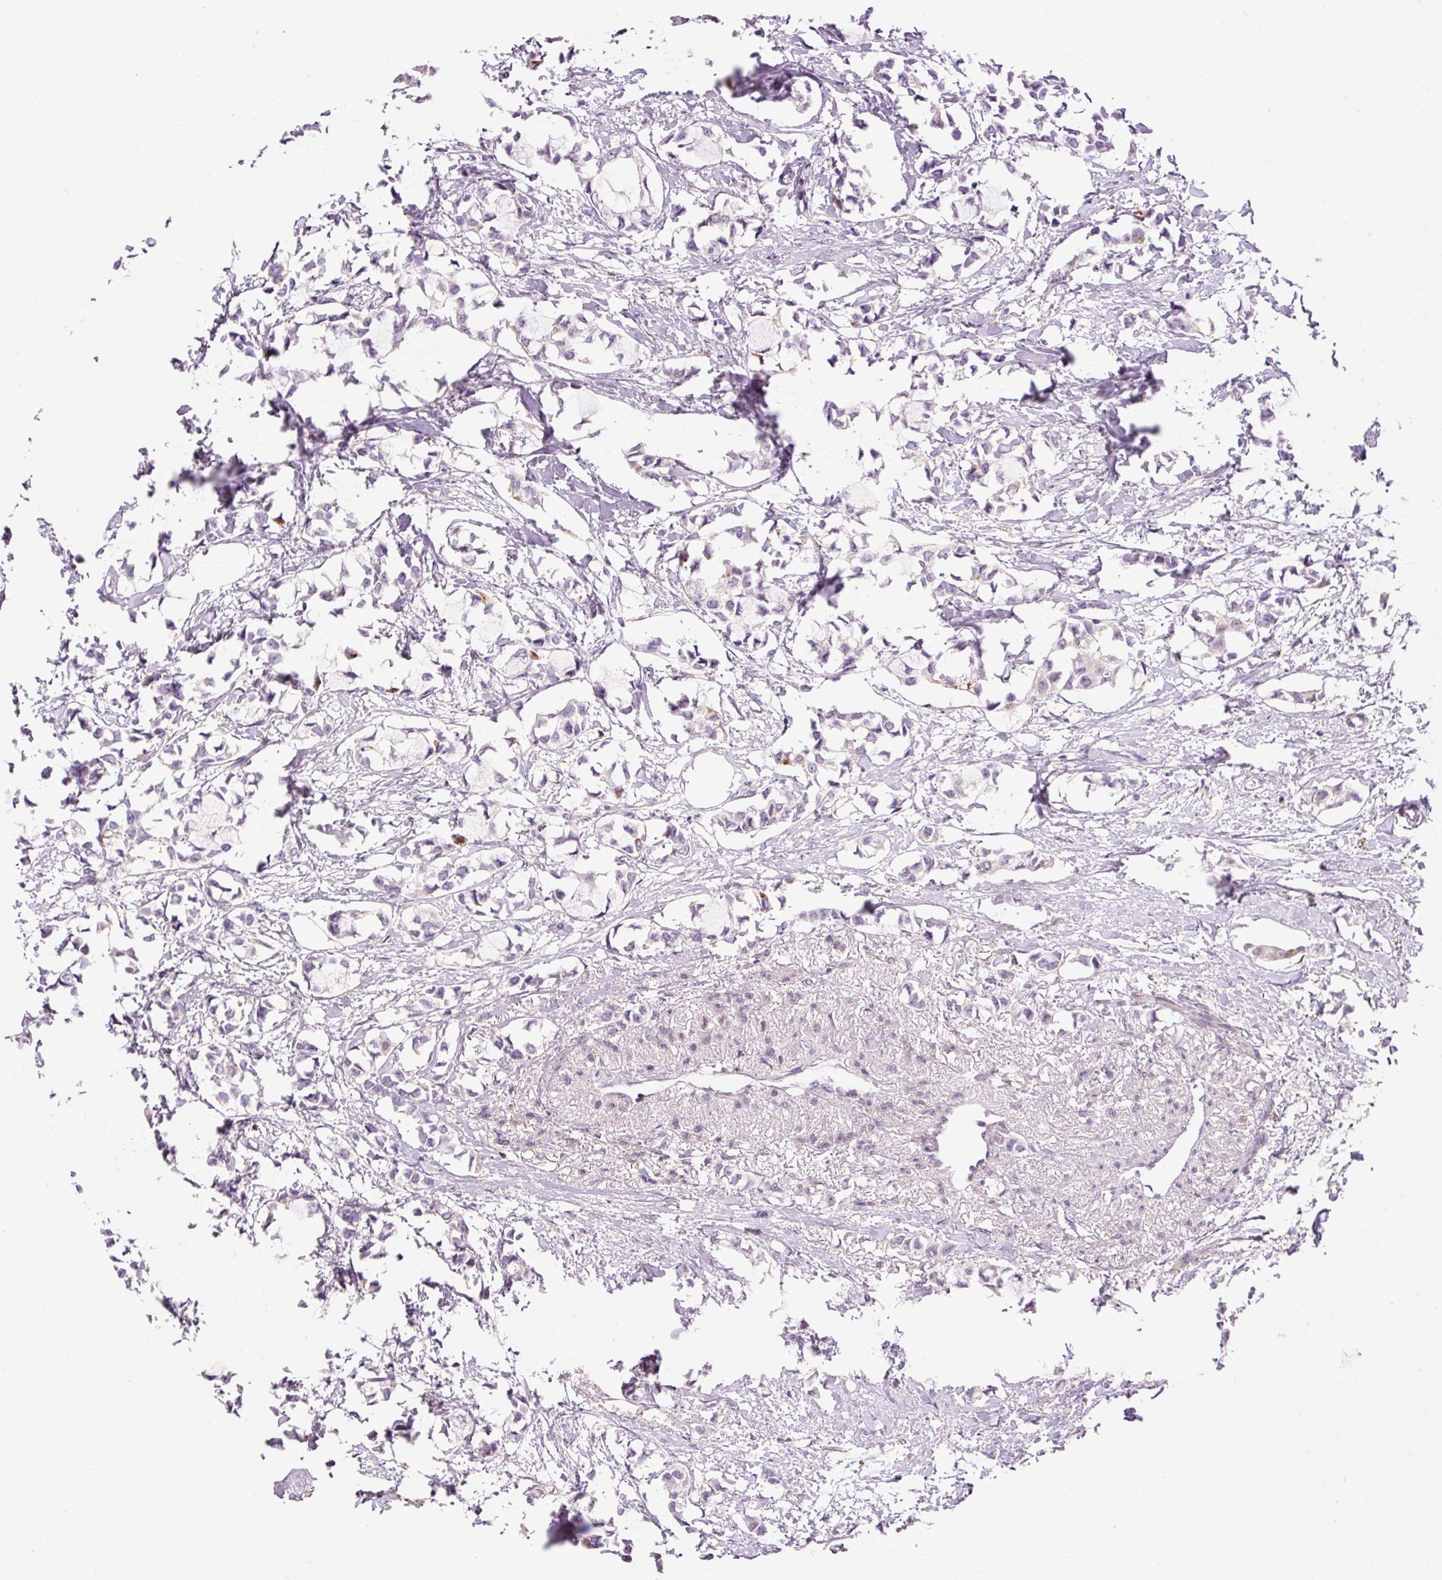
{"staining": {"intensity": "negative", "quantity": "none", "location": "none"}, "tissue": "breast cancer", "cell_type": "Tumor cells", "image_type": "cancer", "snomed": [{"axis": "morphology", "description": "Duct carcinoma"}, {"axis": "topography", "description": "Breast"}], "caption": "This histopathology image is of breast cancer stained with immunohistochemistry (IHC) to label a protein in brown with the nuclei are counter-stained blue. There is no positivity in tumor cells.", "gene": "DOK6", "patient": {"sex": "female", "age": 73}}